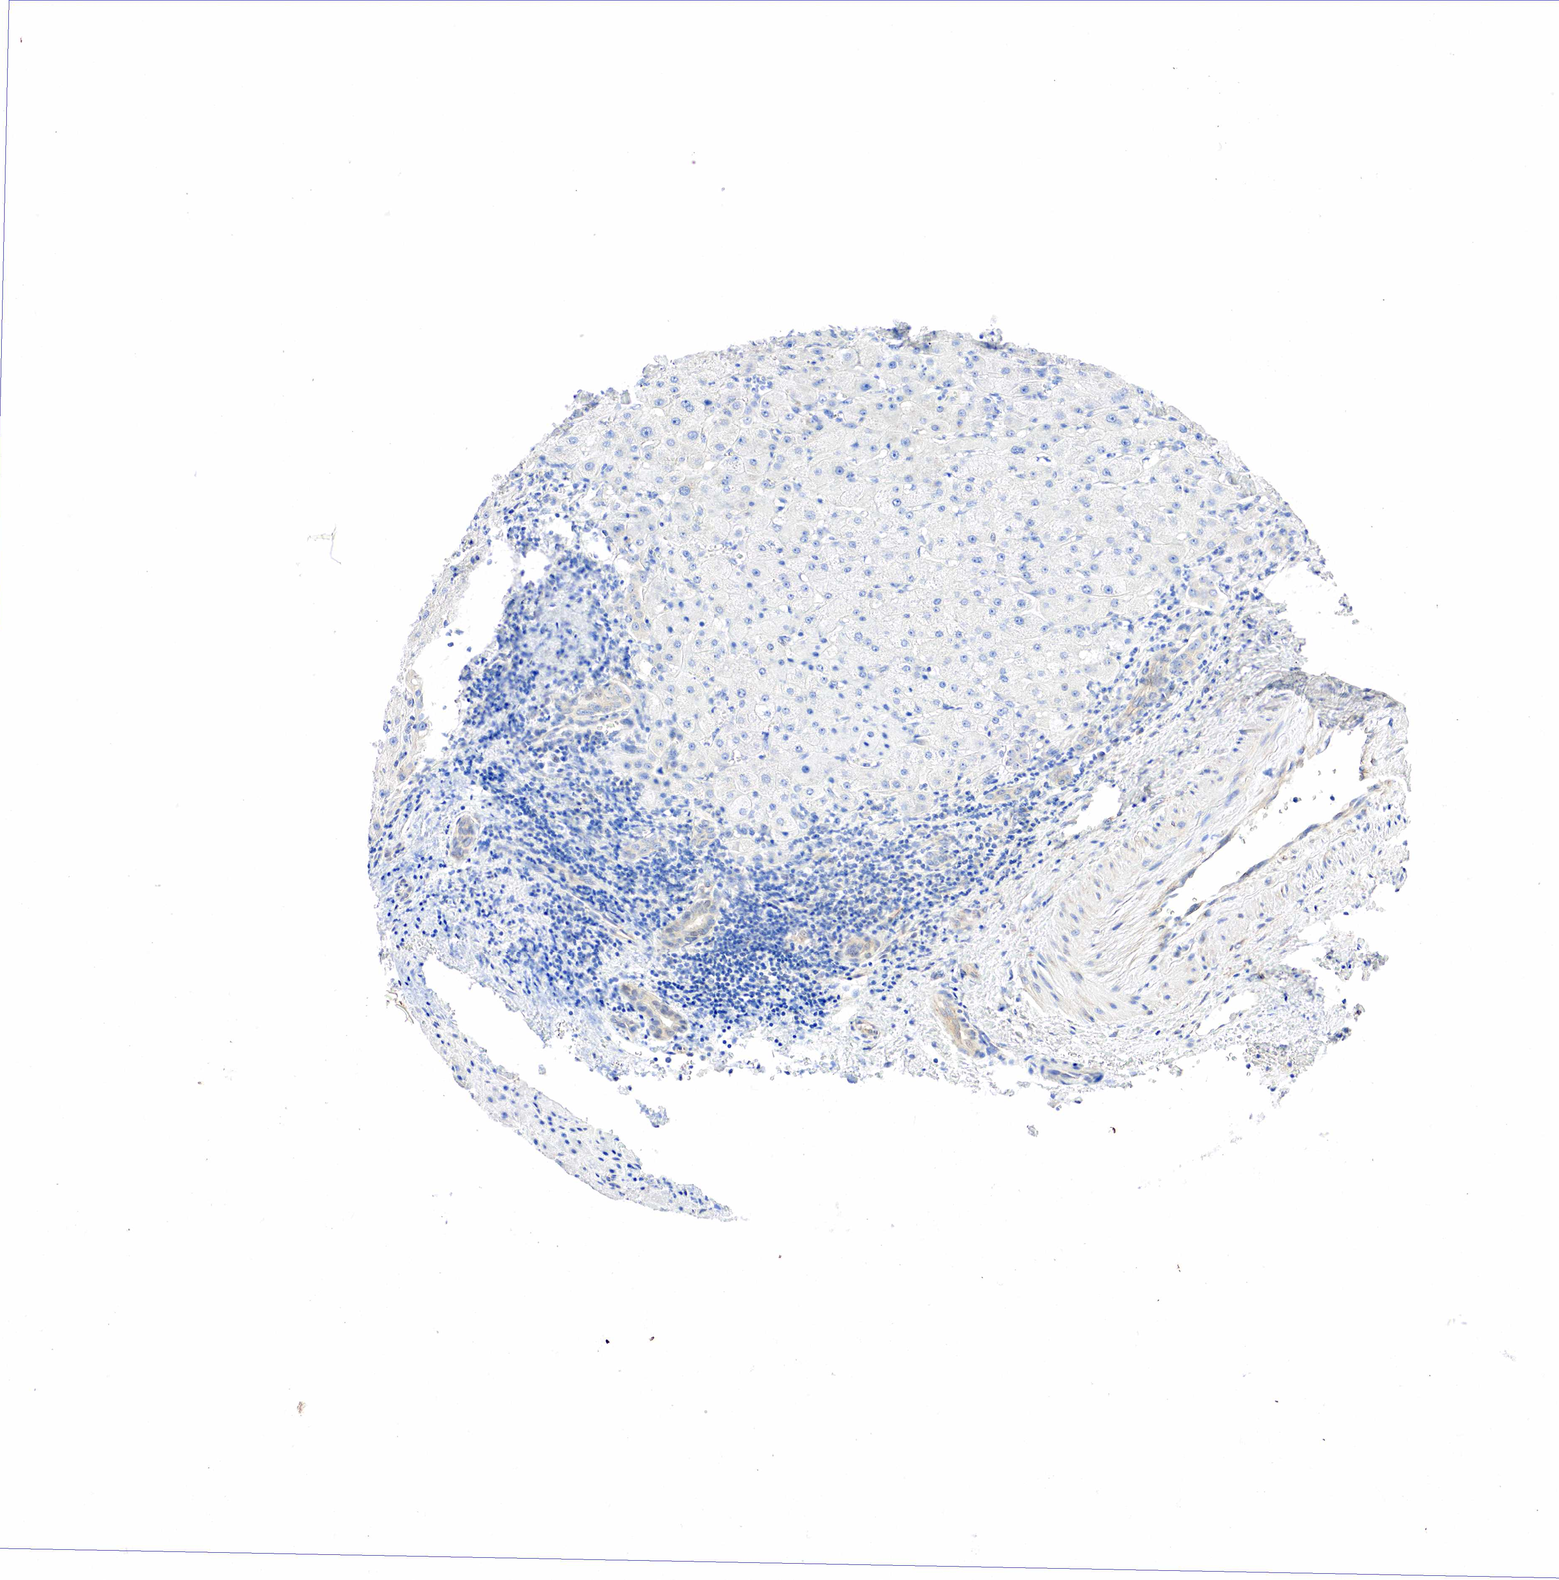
{"staining": {"intensity": "moderate", "quantity": "<25%", "location": "cytoplasmic/membranous"}, "tissue": "liver cancer", "cell_type": "Tumor cells", "image_type": "cancer", "snomed": [{"axis": "morphology", "description": "Cholangiocarcinoma"}, {"axis": "topography", "description": "Liver"}], "caption": "Immunohistochemical staining of human cholangiocarcinoma (liver) demonstrates low levels of moderate cytoplasmic/membranous protein positivity in about <25% of tumor cells. (IHC, brightfield microscopy, high magnification).", "gene": "PGR", "patient": {"sex": "female", "age": 79}}